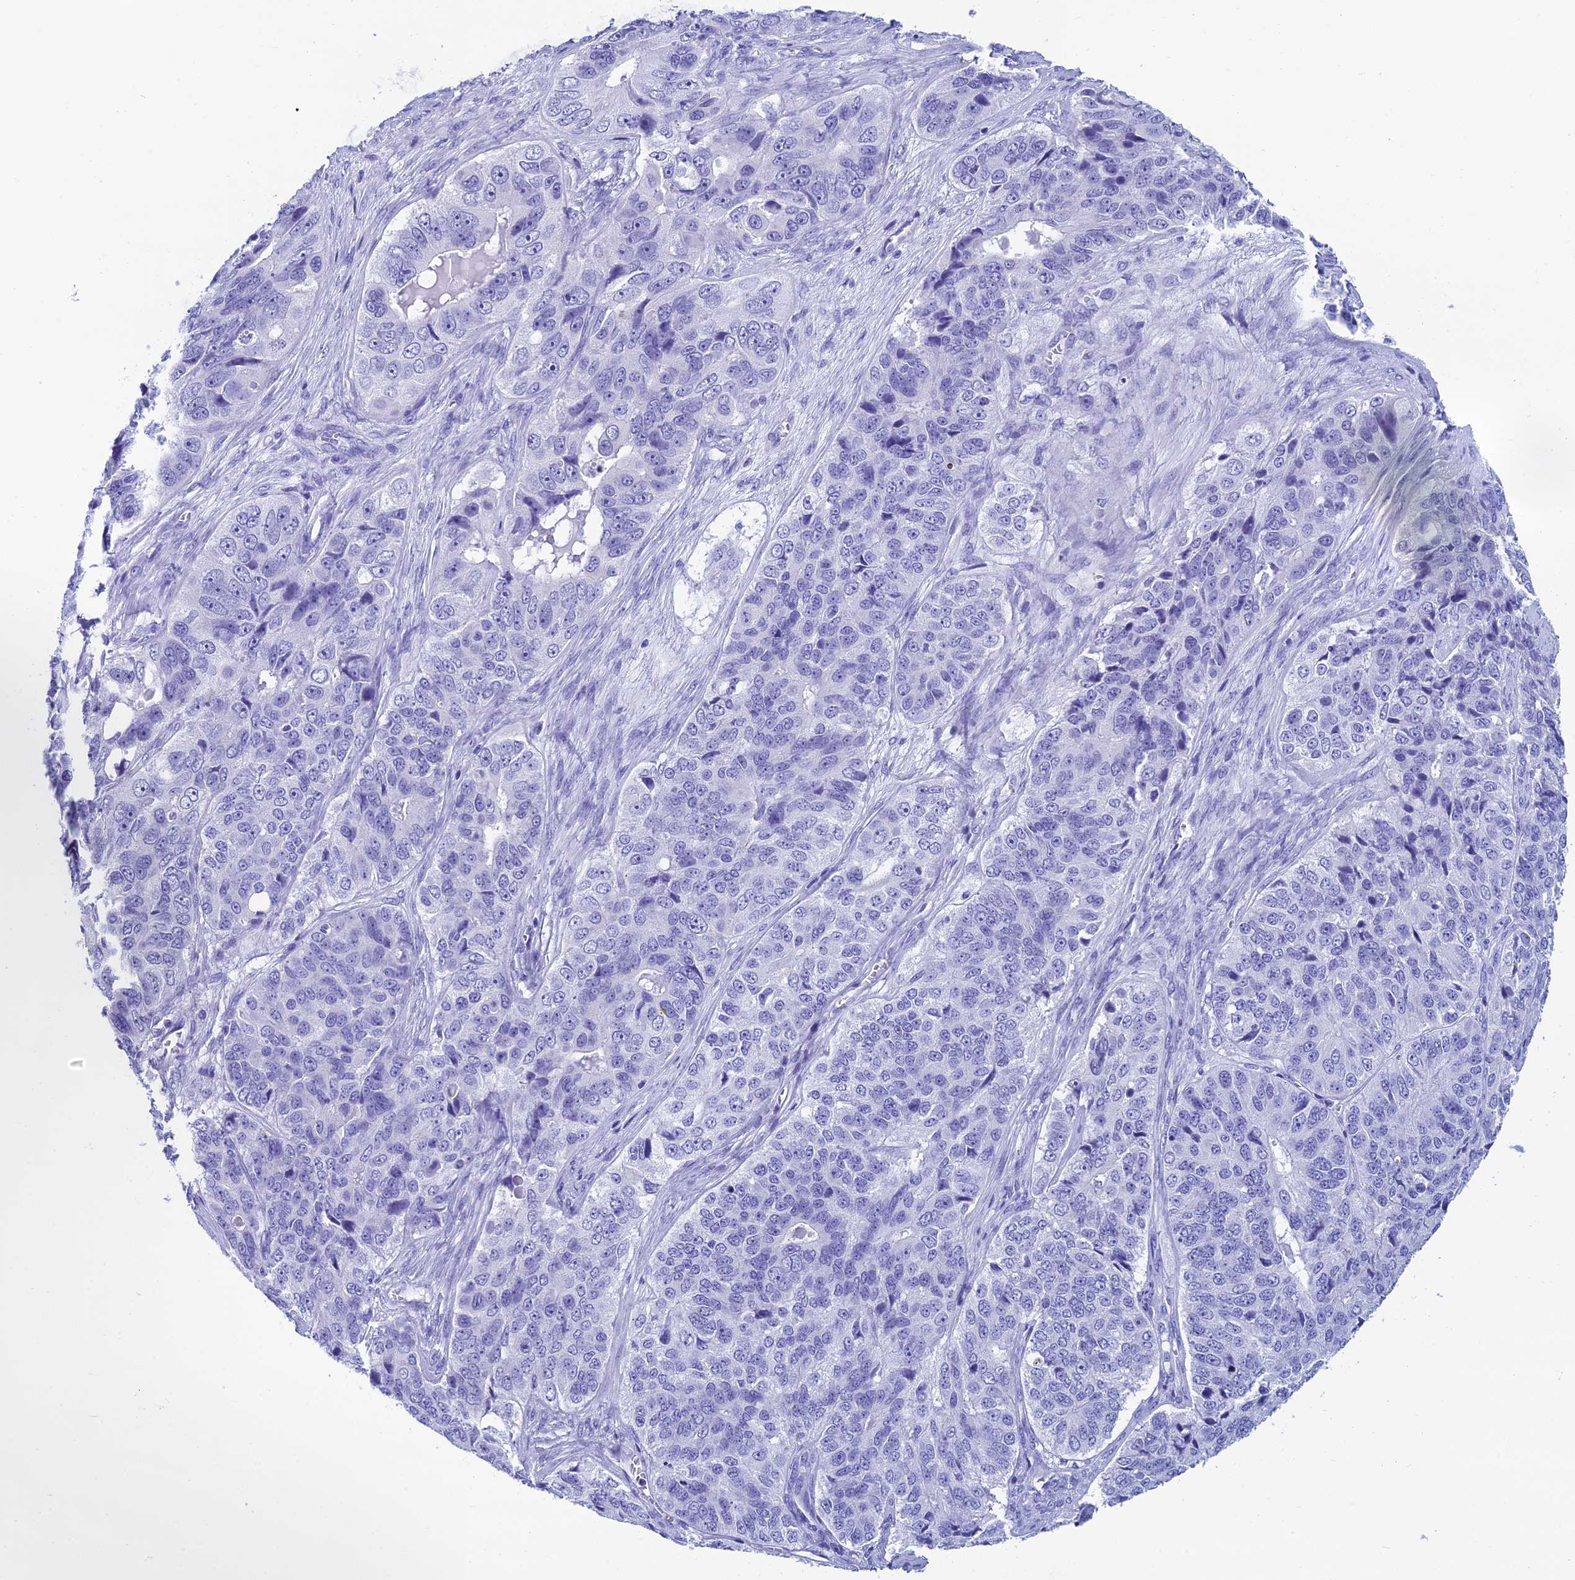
{"staining": {"intensity": "negative", "quantity": "none", "location": "none"}, "tissue": "ovarian cancer", "cell_type": "Tumor cells", "image_type": "cancer", "snomed": [{"axis": "morphology", "description": "Carcinoma, endometroid"}, {"axis": "topography", "description": "Ovary"}], "caption": "The immunohistochemistry (IHC) image has no significant staining in tumor cells of endometroid carcinoma (ovarian) tissue.", "gene": "REEP4", "patient": {"sex": "female", "age": 51}}